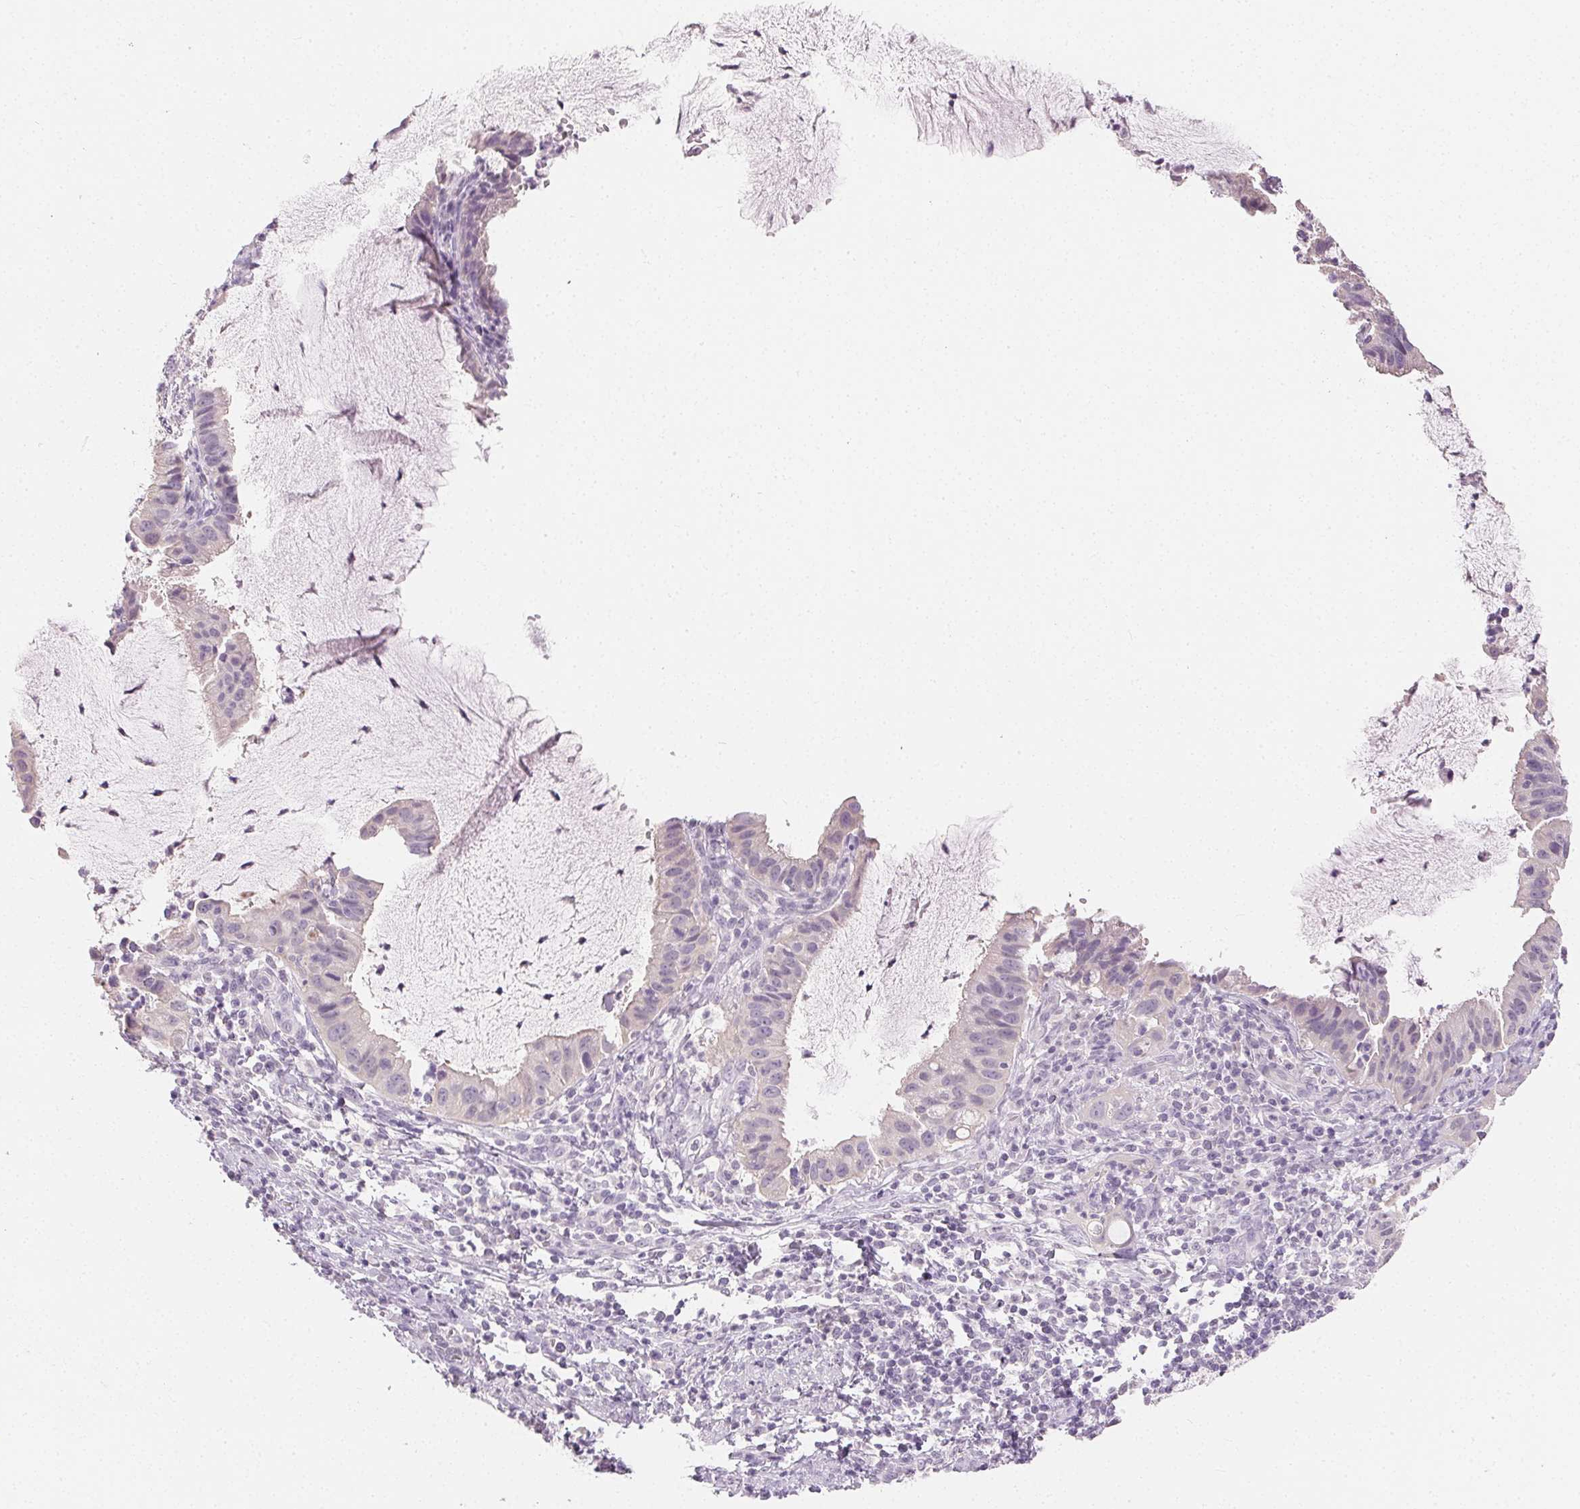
{"staining": {"intensity": "negative", "quantity": "none", "location": "none"}, "tissue": "cervical cancer", "cell_type": "Tumor cells", "image_type": "cancer", "snomed": [{"axis": "morphology", "description": "Adenocarcinoma, NOS"}, {"axis": "topography", "description": "Cervix"}], "caption": "IHC of human cervical adenocarcinoma exhibits no positivity in tumor cells.", "gene": "SFTPD", "patient": {"sex": "female", "age": 34}}